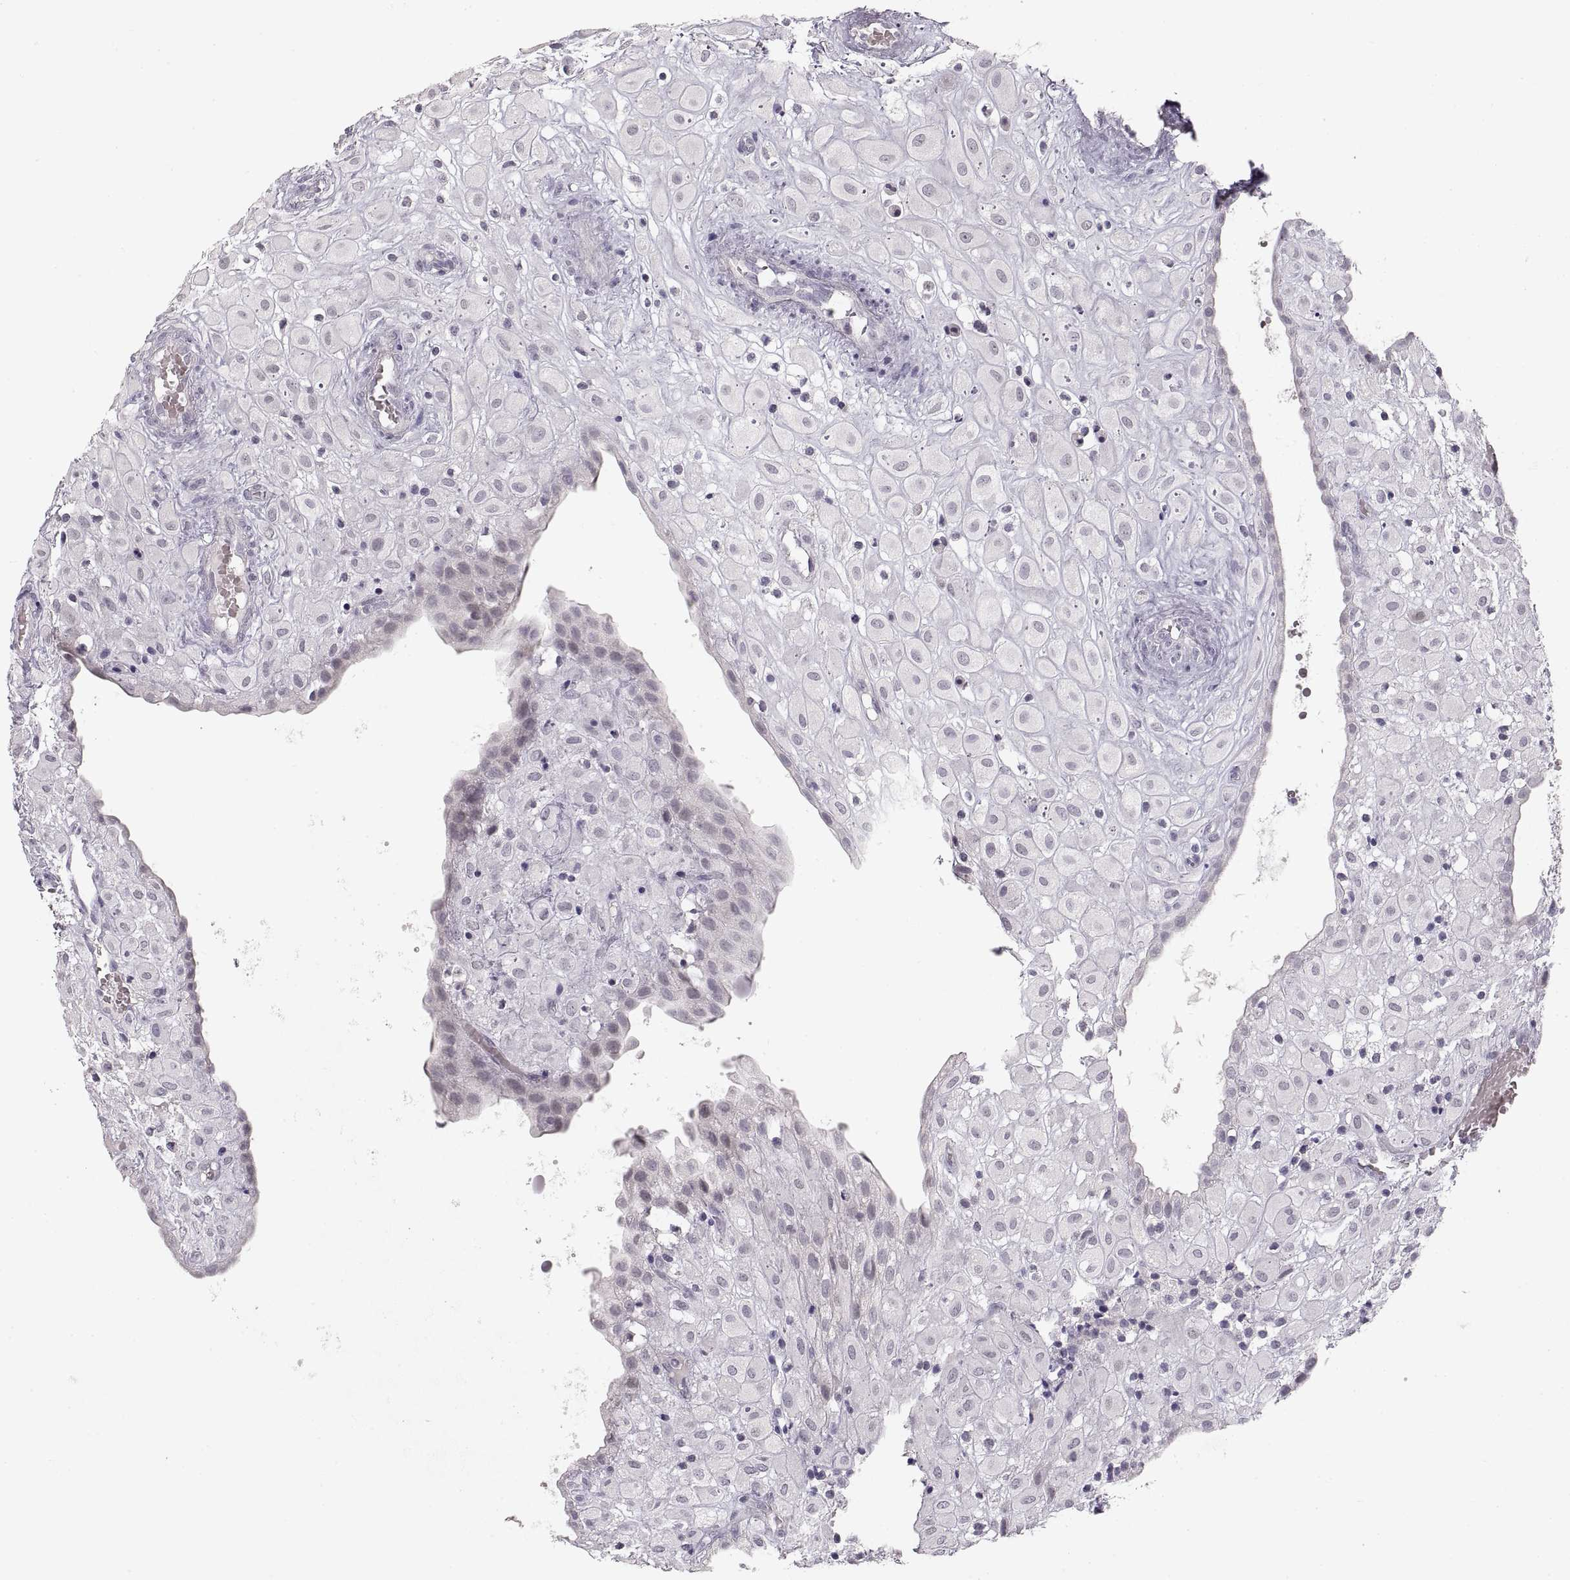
{"staining": {"intensity": "negative", "quantity": "none", "location": "none"}, "tissue": "placenta", "cell_type": "Decidual cells", "image_type": "normal", "snomed": [{"axis": "morphology", "description": "Normal tissue, NOS"}, {"axis": "topography", "description": "Placenta"}], "caption": "Immunohistochemistry (IHC) micrograph of benign human placenta stained for a protein (brown), which displays no positivity in decidual cells.", "gene": "PCSK2", "patient": {"sex": "female", "age": 24}}